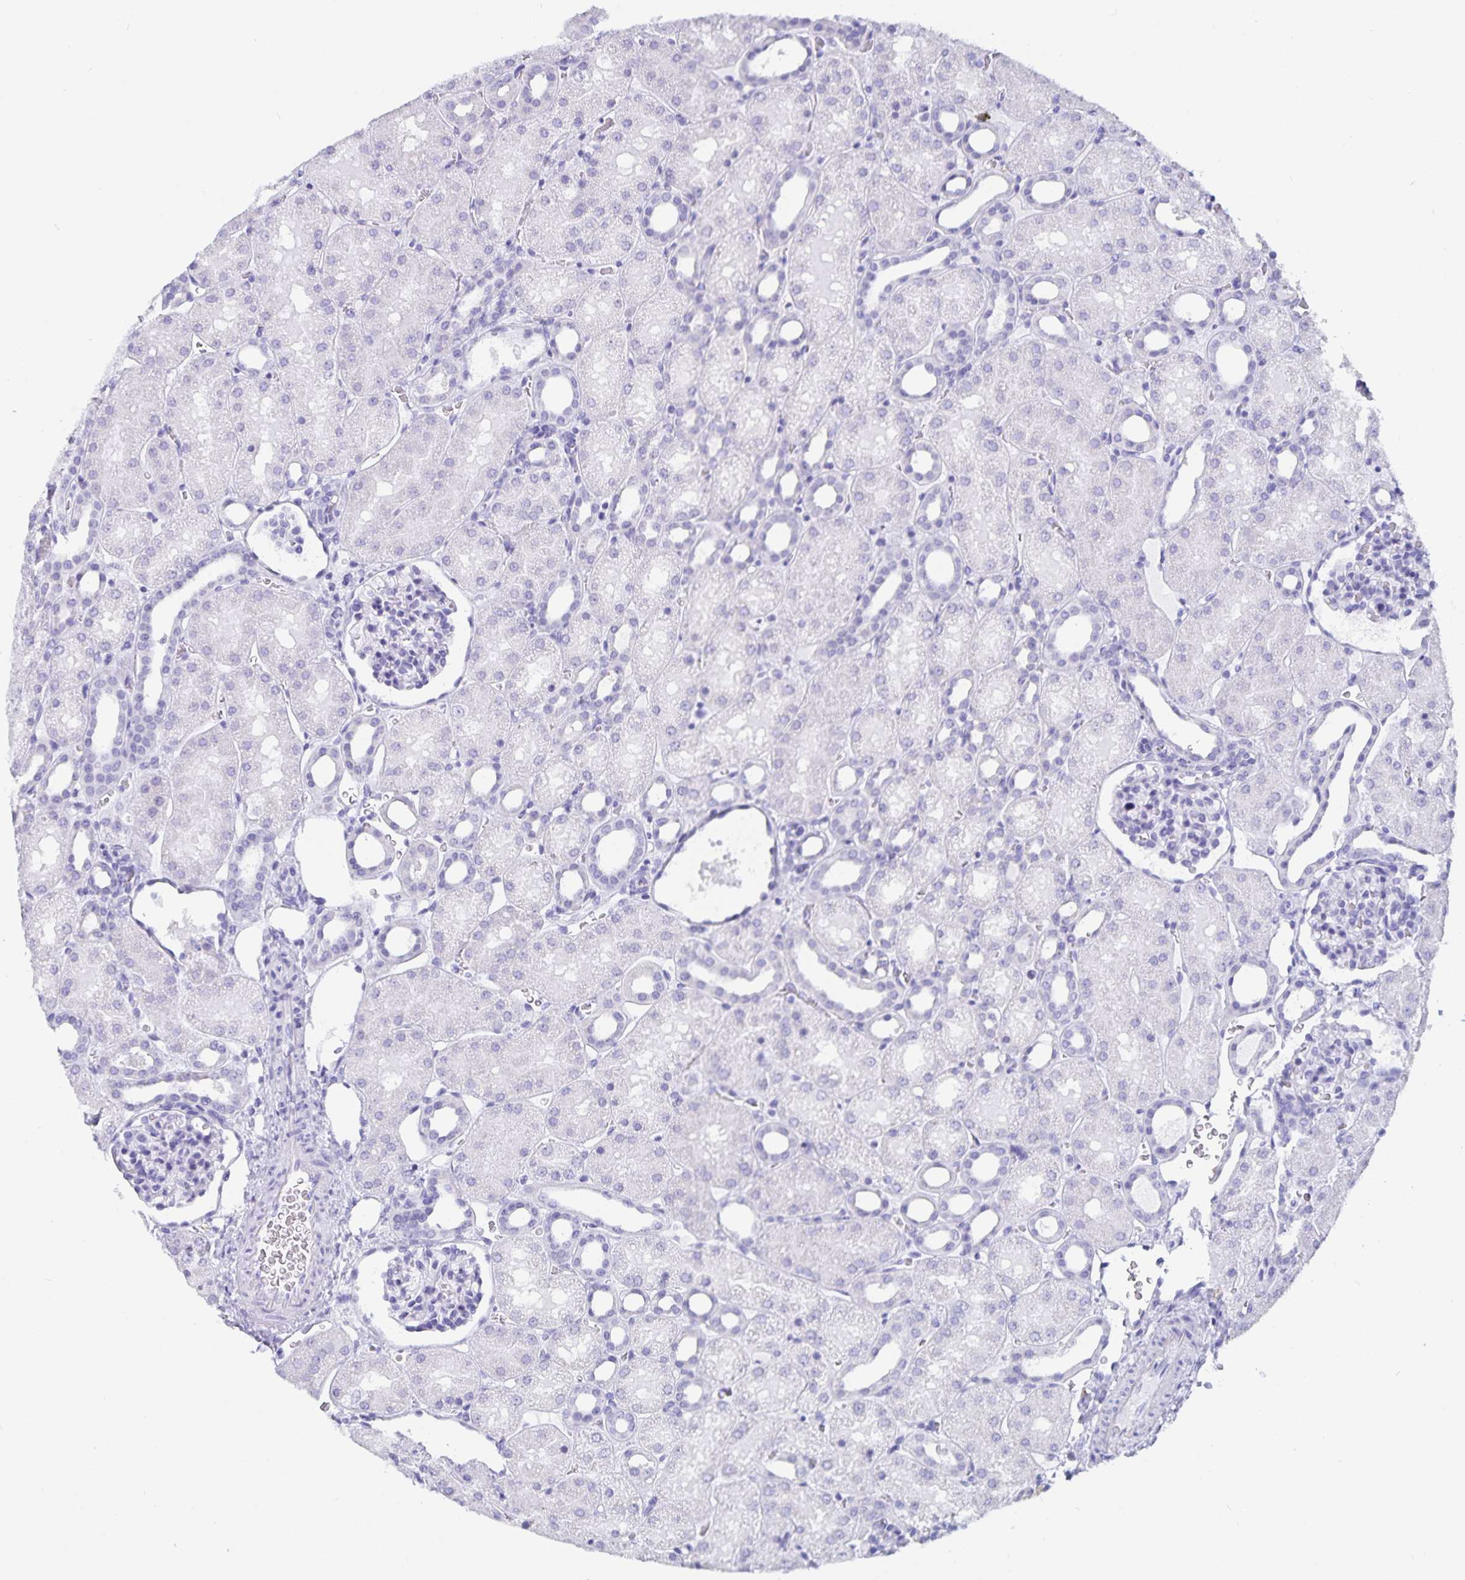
{"staining": {"intensity": "negative", "quantity": "none", "location": "none"}, "tissue": "kidney", "cell_type": "Cells in glomeruli", "image_type": "normal", "snomed": [{"axis": "morphology", "description": "Normal tissue, NOS"}, {"axis": "topography", "description": "Kidney"}], "caption": "IHC micrograph of unremarkable human kidney stained for a protein (brown), which reveals no staining in cells in glomeruli.", "gene": "C19orf73", "patient": {"sex": "male", "age": 2}}